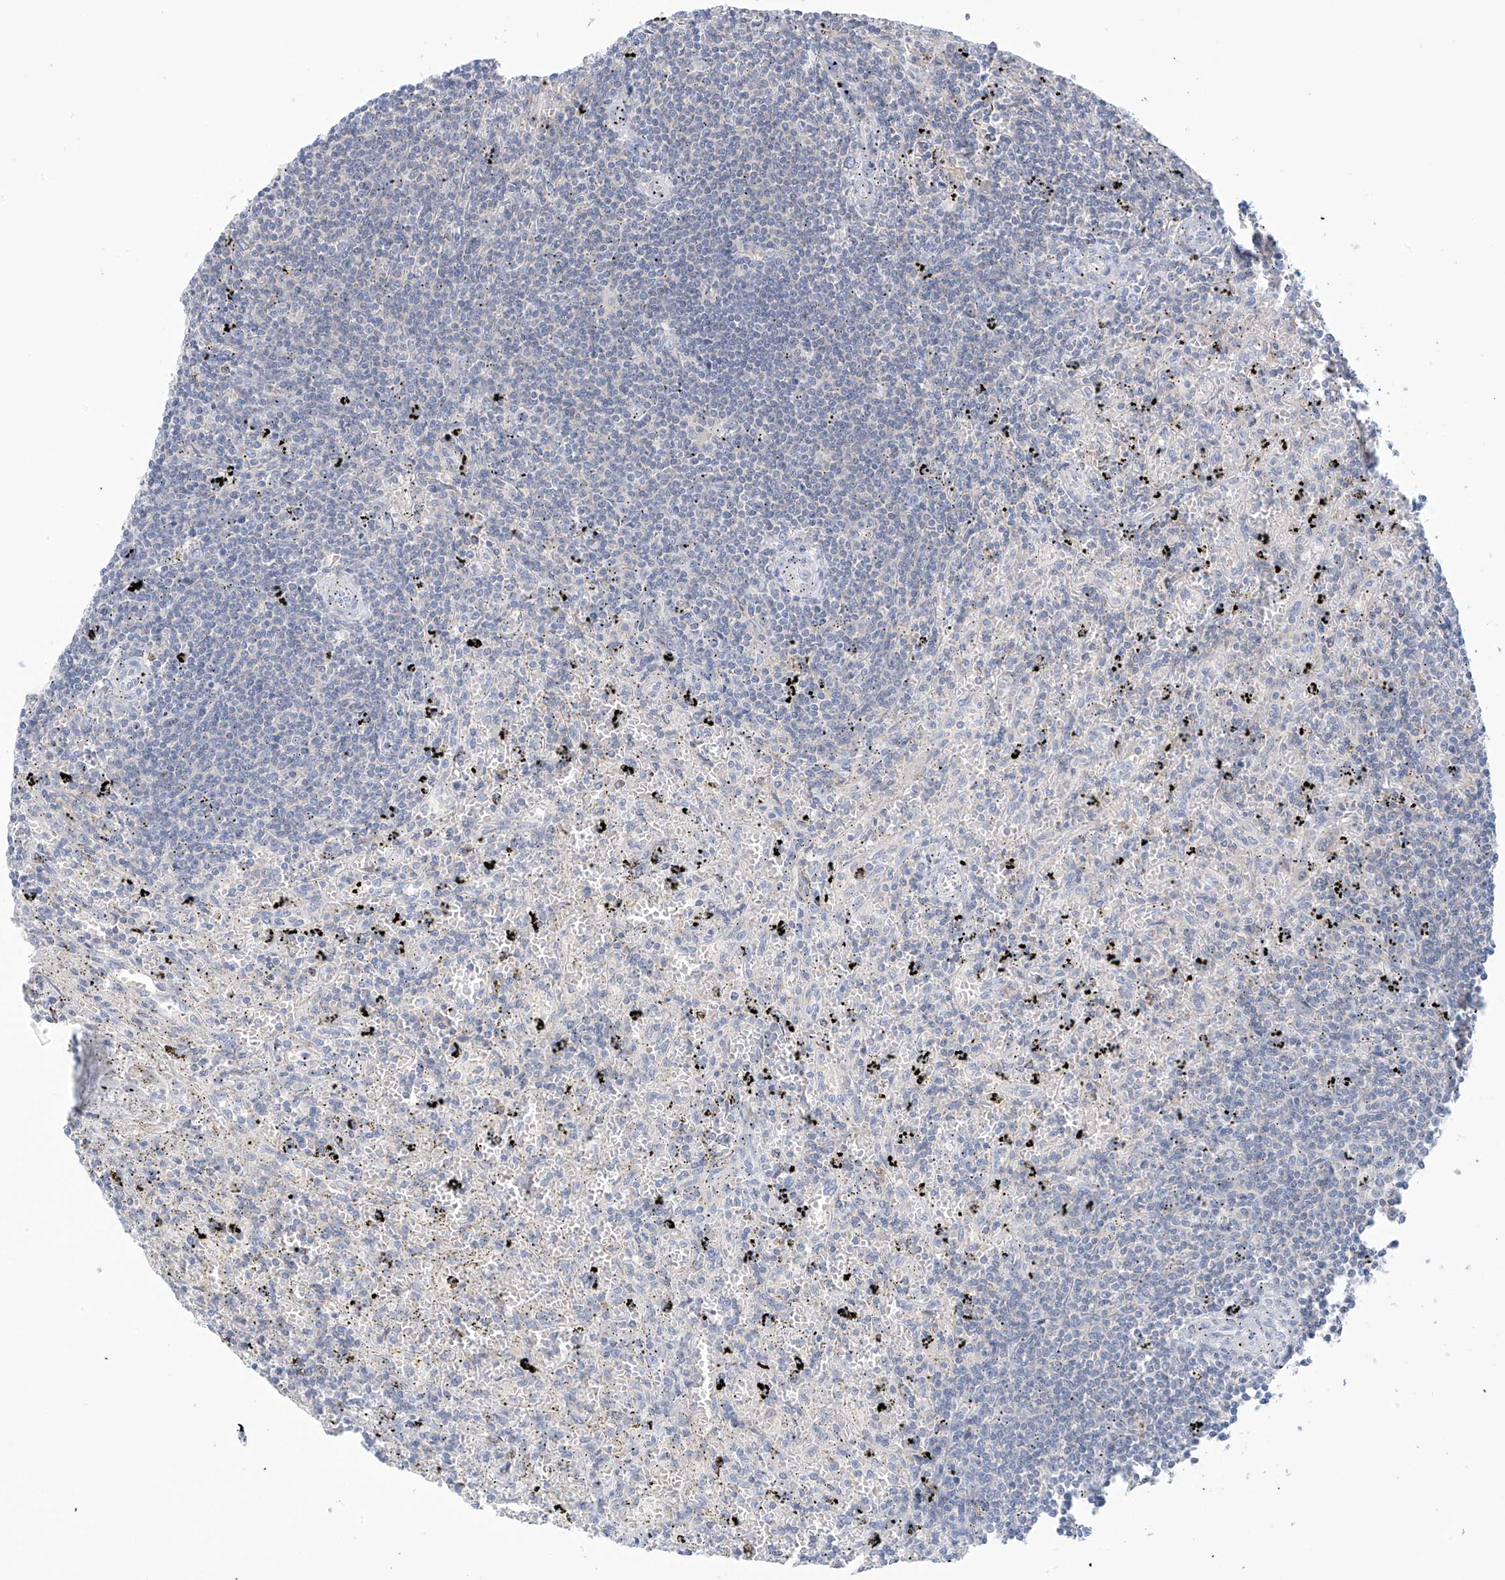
{"staining": {"intensity": "negative", "quantity": "none", "location": "none"}, "tissue": "lymphoma", "cell_type": "Tumor cells", "image_type": "cancer", "snomed": [{"axis": "morphology", "description": "Malignant lymphoma, non-Hodgkin's type, Low grade"}, {"axis": "topography", "description": "Spleen"}], "caption": "Lymphoma stained for a protein using immunohistochemistry (IHC) reveals no expression tumor cells.", "gene": "SLC6A12", "patient": {"sex": "male", "age": 76}}